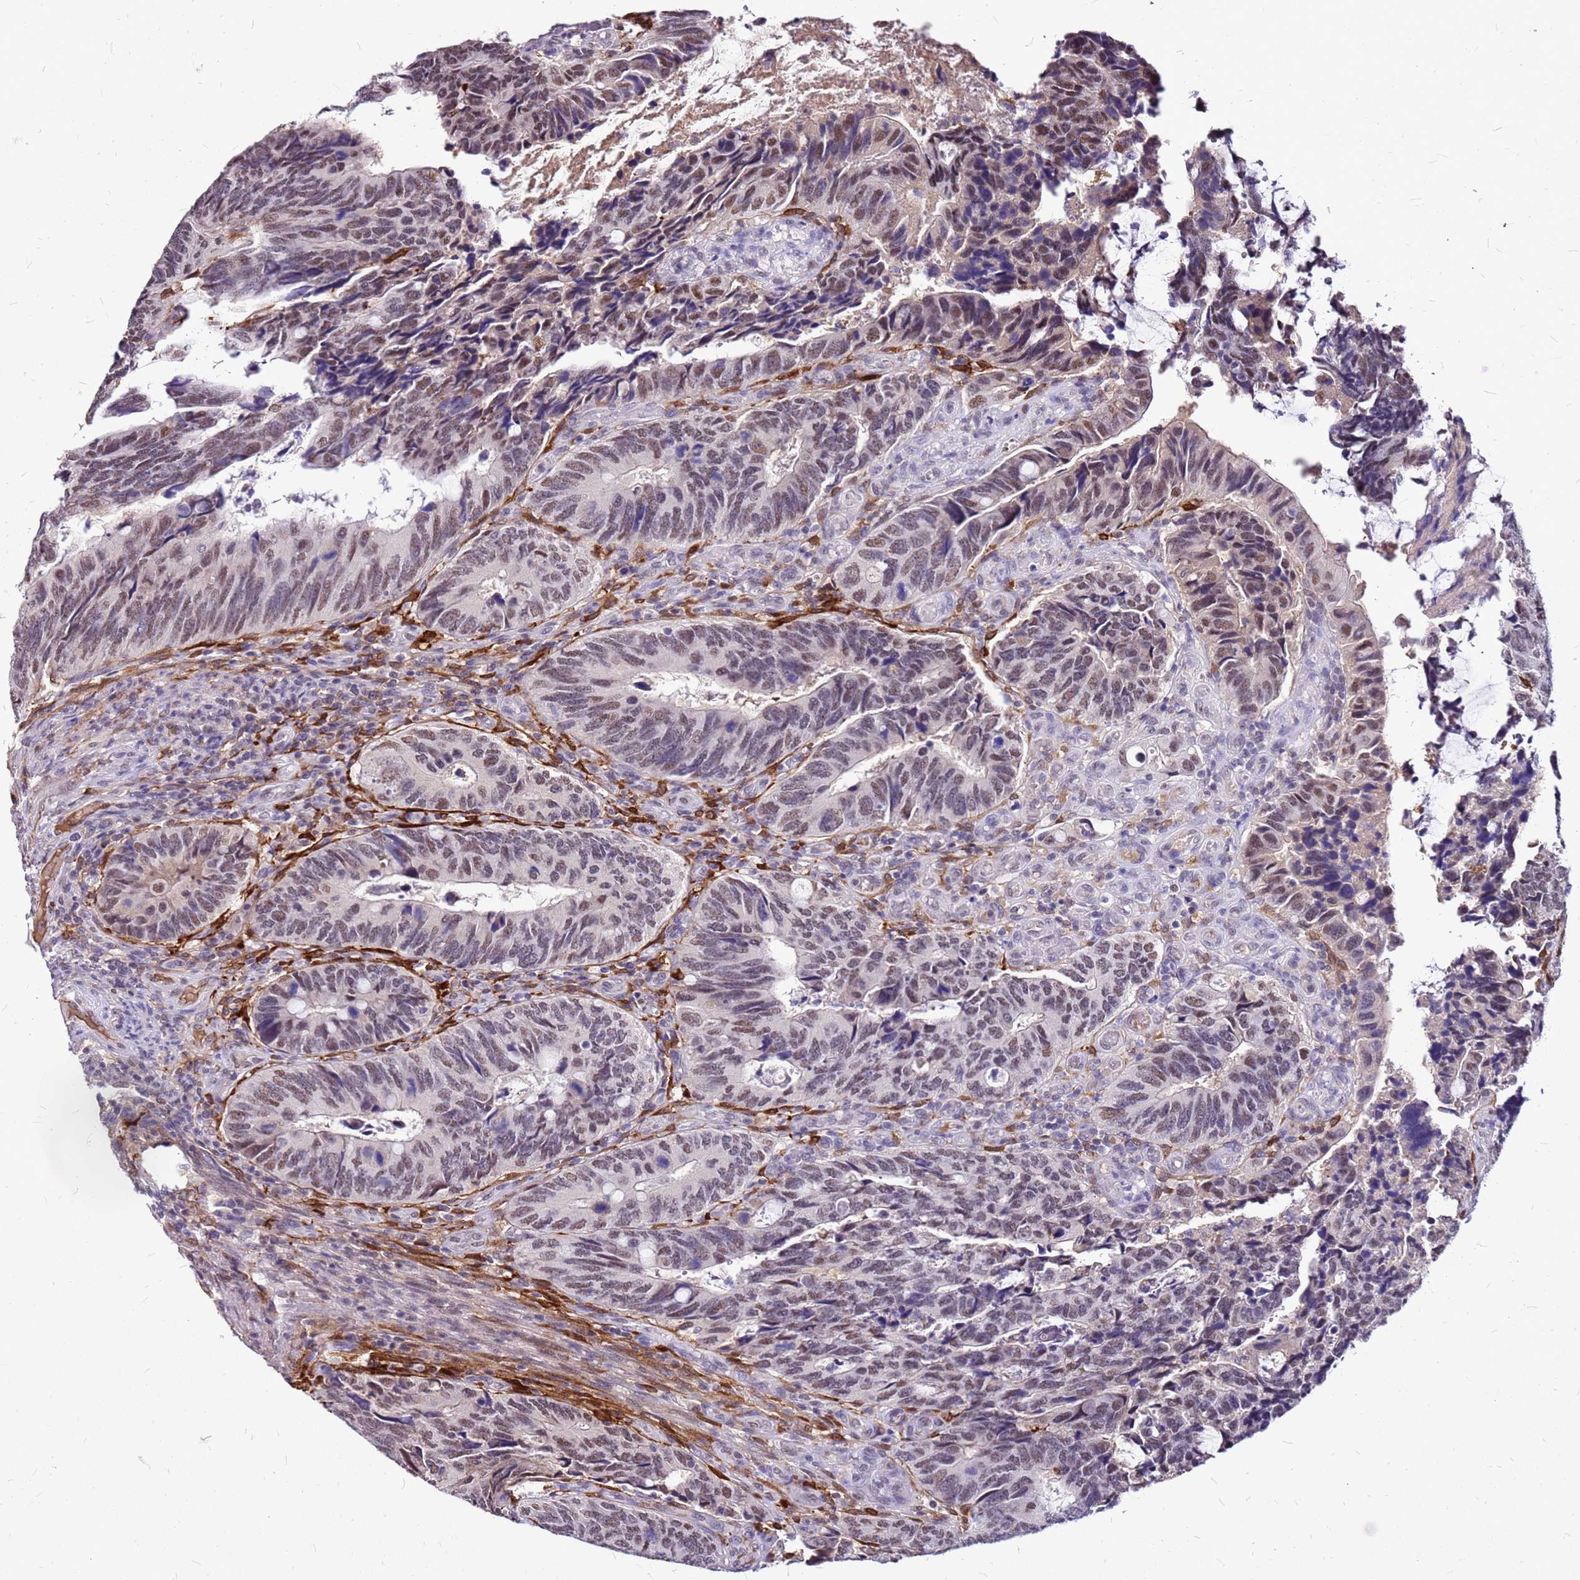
{"staining": {"intensity": "moderate", "quantity": ">75%", "location": "nuclear"}, "tissue": "colorectal cancer", "cell_type": "Tumor cells", "image_type": "cancer", "snomed": [{"axis": "morphology", "description": "Adenocarcinoma, NOS"}, {"axis": "topography", "description": "Colon"}], "caption": "Brown immunohistochemical staining in colorectal cancer (adenocarcinoma) reveals moderate nuclear staining in about >75% of tumor cells. The protein is stained brown, and the nuclei are stained in blue (DAB IHC with brightfield microscopy, high magnification).", "gene": "ALDH1A3", "patient": {"sex": "male", "age": 87}}